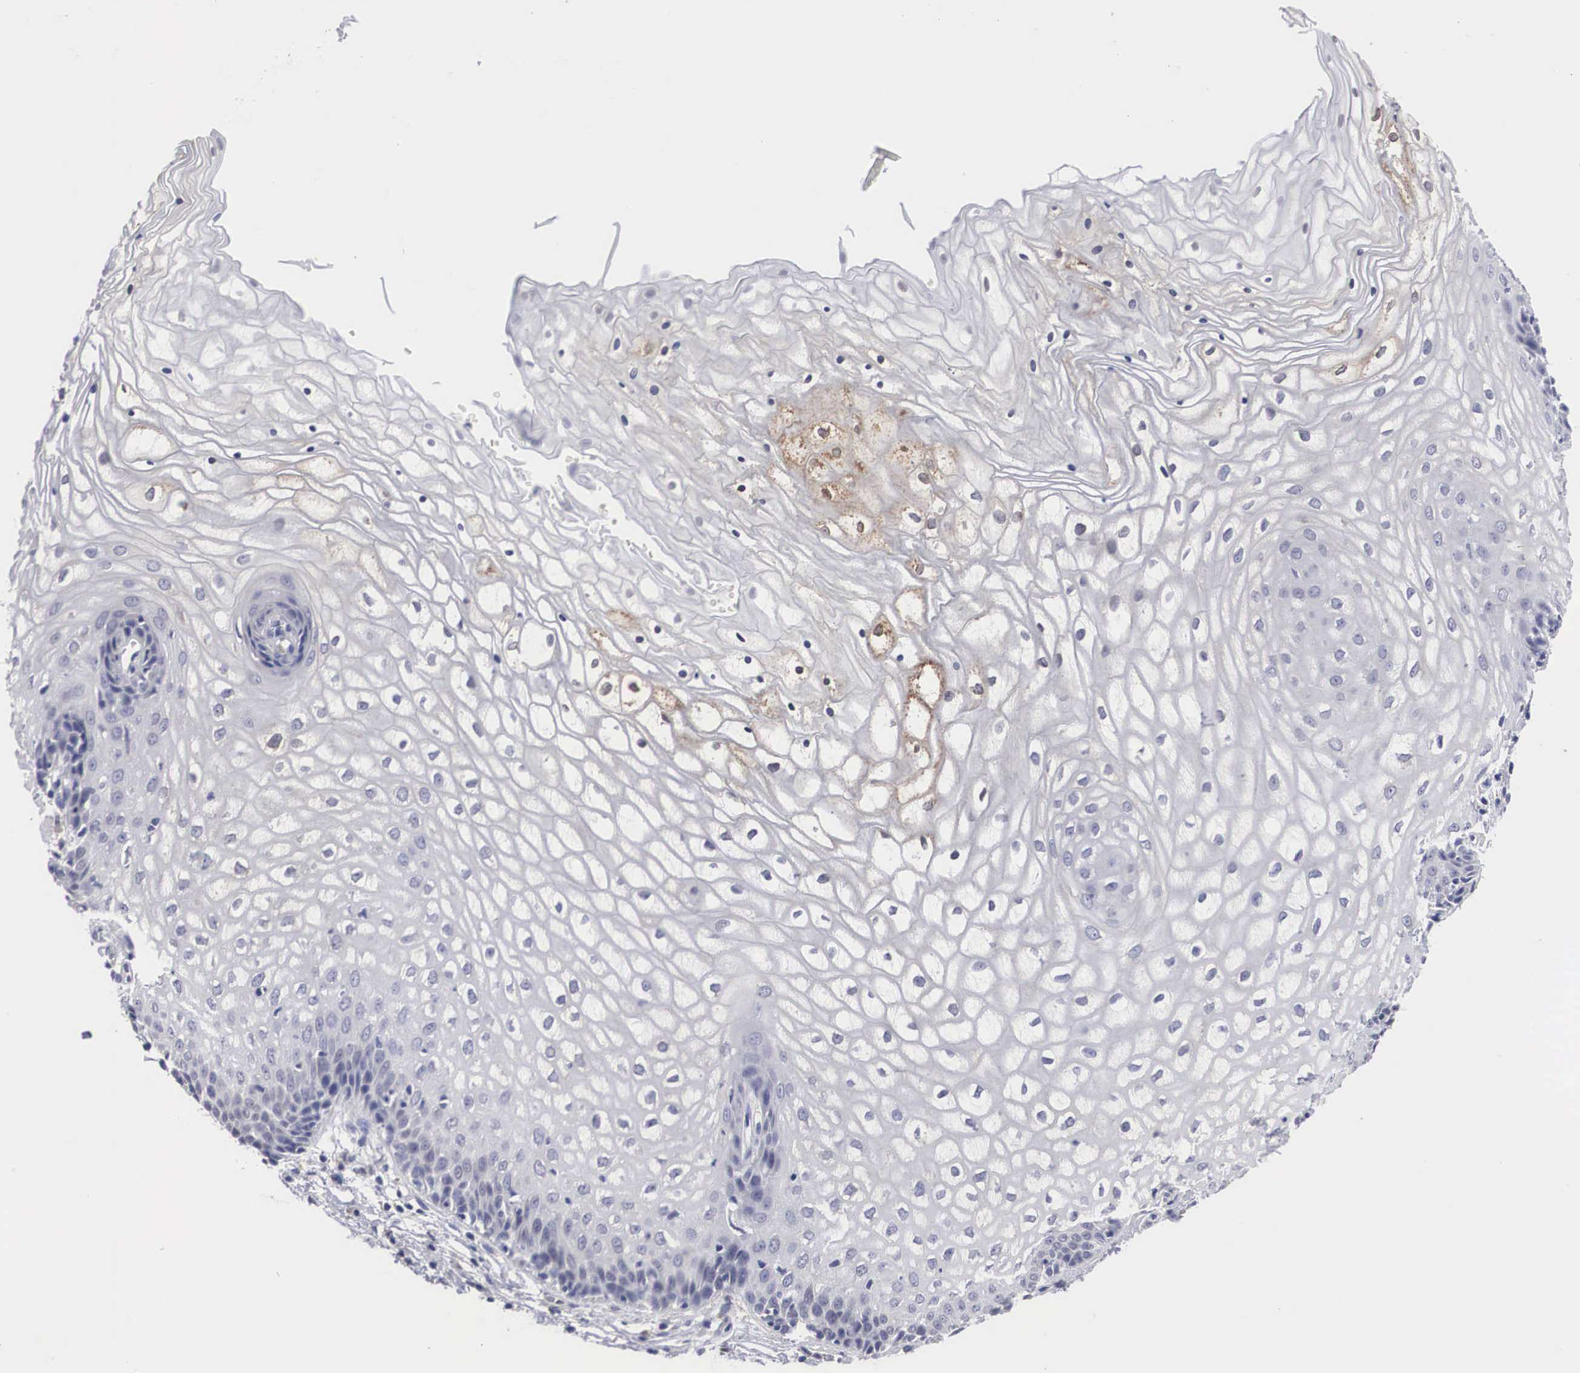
{"staining": {"intensity": "weak", "quantity": "<25%", "location": "cytoplasmic/membranous"}, "tissue": "vagina", "cell_type": "Squamous epithelial cells", "image_type": "normal", "snomed": [{"axis": "morphology", "description": "Normal tissue, NOS"}, {"axis": "topography", "description": "Vagina"}], "caption": "Micrograph shows no protein expression in squamous epithelial cells of benign vagina.", "gene": "HMOX1", "patient": {"sex": "female", "age": 34}}